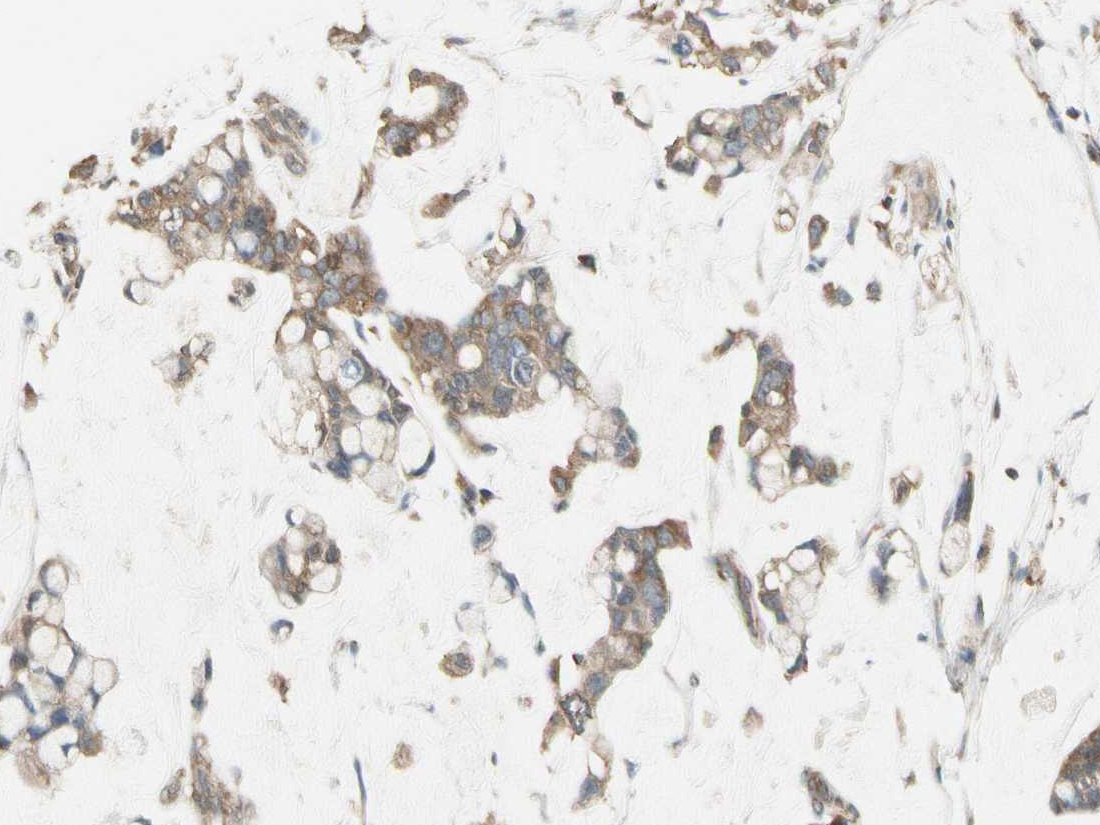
{"staining": {"intensity": "moderate", "quantity": ">75%", "location": "cytoplasmic/membranous"}, "tissue": "stomach cancer", "cell_type": "Tumor cells", "image_type": "cancer", "snomed": [{"axis": "morphology", "description": "Adenocarcinoma, NOS"}, {"axis": "topography", "description": "Stomach, lower"}], "caption": "Adenocarcinoma (stomach) stained for a protein (brown) shows moderate cytoplasmic/membranous positive positivity in approximately >75% of tumor cells.", "gene": "STX18", "patient": {"sex": "male", "age": 84}}